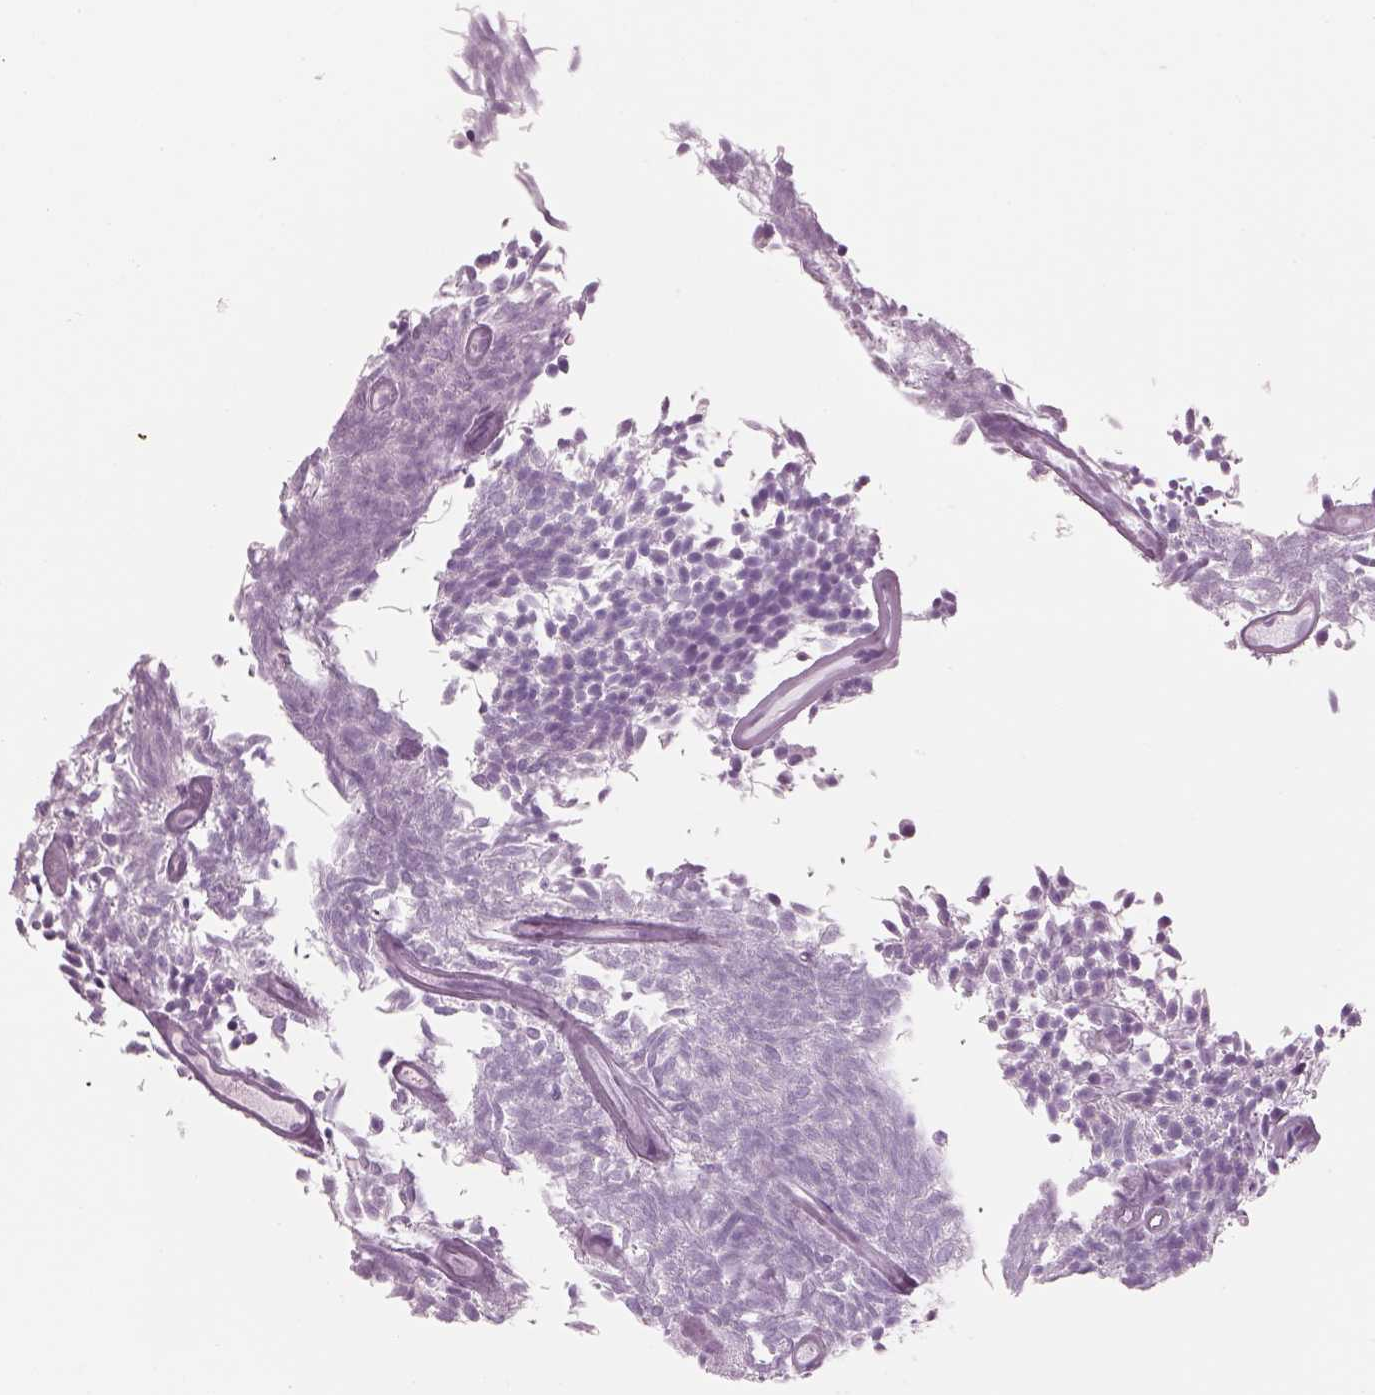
{"staining": {"intensity": "negative", "quantity": "none", "location": "none"}, "tissue": "urothelial cancer", "cell_type": "Tumor cells", "image_type": "cancer", "snomed": [{"axis": "morphology", "description": "Urothelial carcinoma, Low grade"}, {"axis": "topography", "description": "Urinary bladder"}], "caption": "There is no significant staining in tumor cells of low-grade urothelial carcinoma. Brightfield microscopy of immunohistochemistry (IHC) stained with DAB (3,3'-diaminobenzidine) (brown) and hematoxylin (blue), captured at high magnification.", "gene": "SAG", "patient": {"sex": "male", "age": 77}}